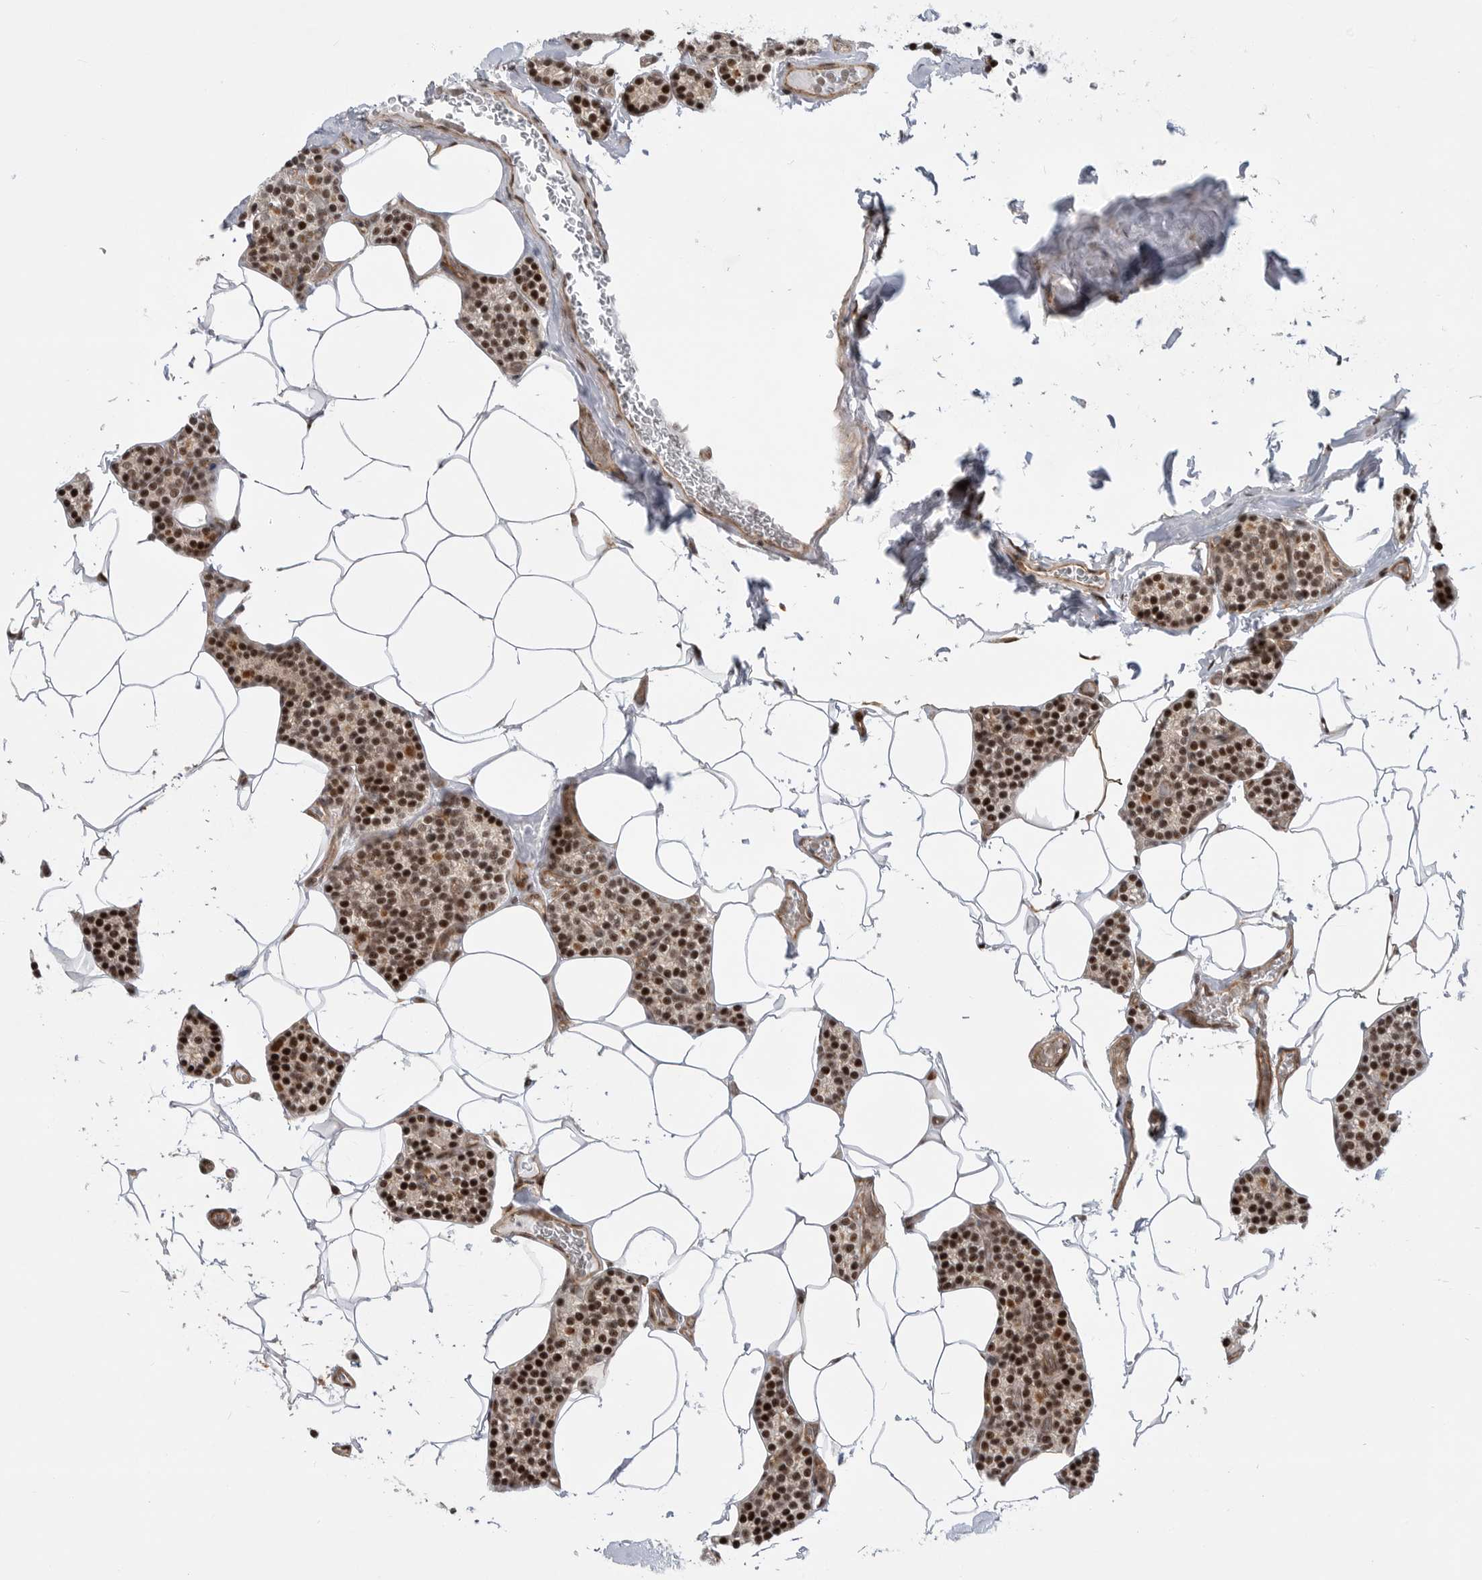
{"staining": {"intensity": "strong", "quantity": "25%-75%", "location": "nuclear"}, "tissue": "parathyroid gland", "cell_type": "Glandular cells", "image_type": "normal", "snomed": [{"axis": "morphology", "description": "Normal tissue, NOS"}, {"axis": "topography", "description": "Parathyroid gland"}], "caption": "IHC photomicrograph of benign parathyroid gland: human parathyroid gland stained using immunohistochemistry reveals high levels of strong protein expression localized specifically in the nuclear of glandular cells, appearing as a nuclear brown color.", "gene": "GPATCH2", "patient": {"sex": "male", "age": 52}}